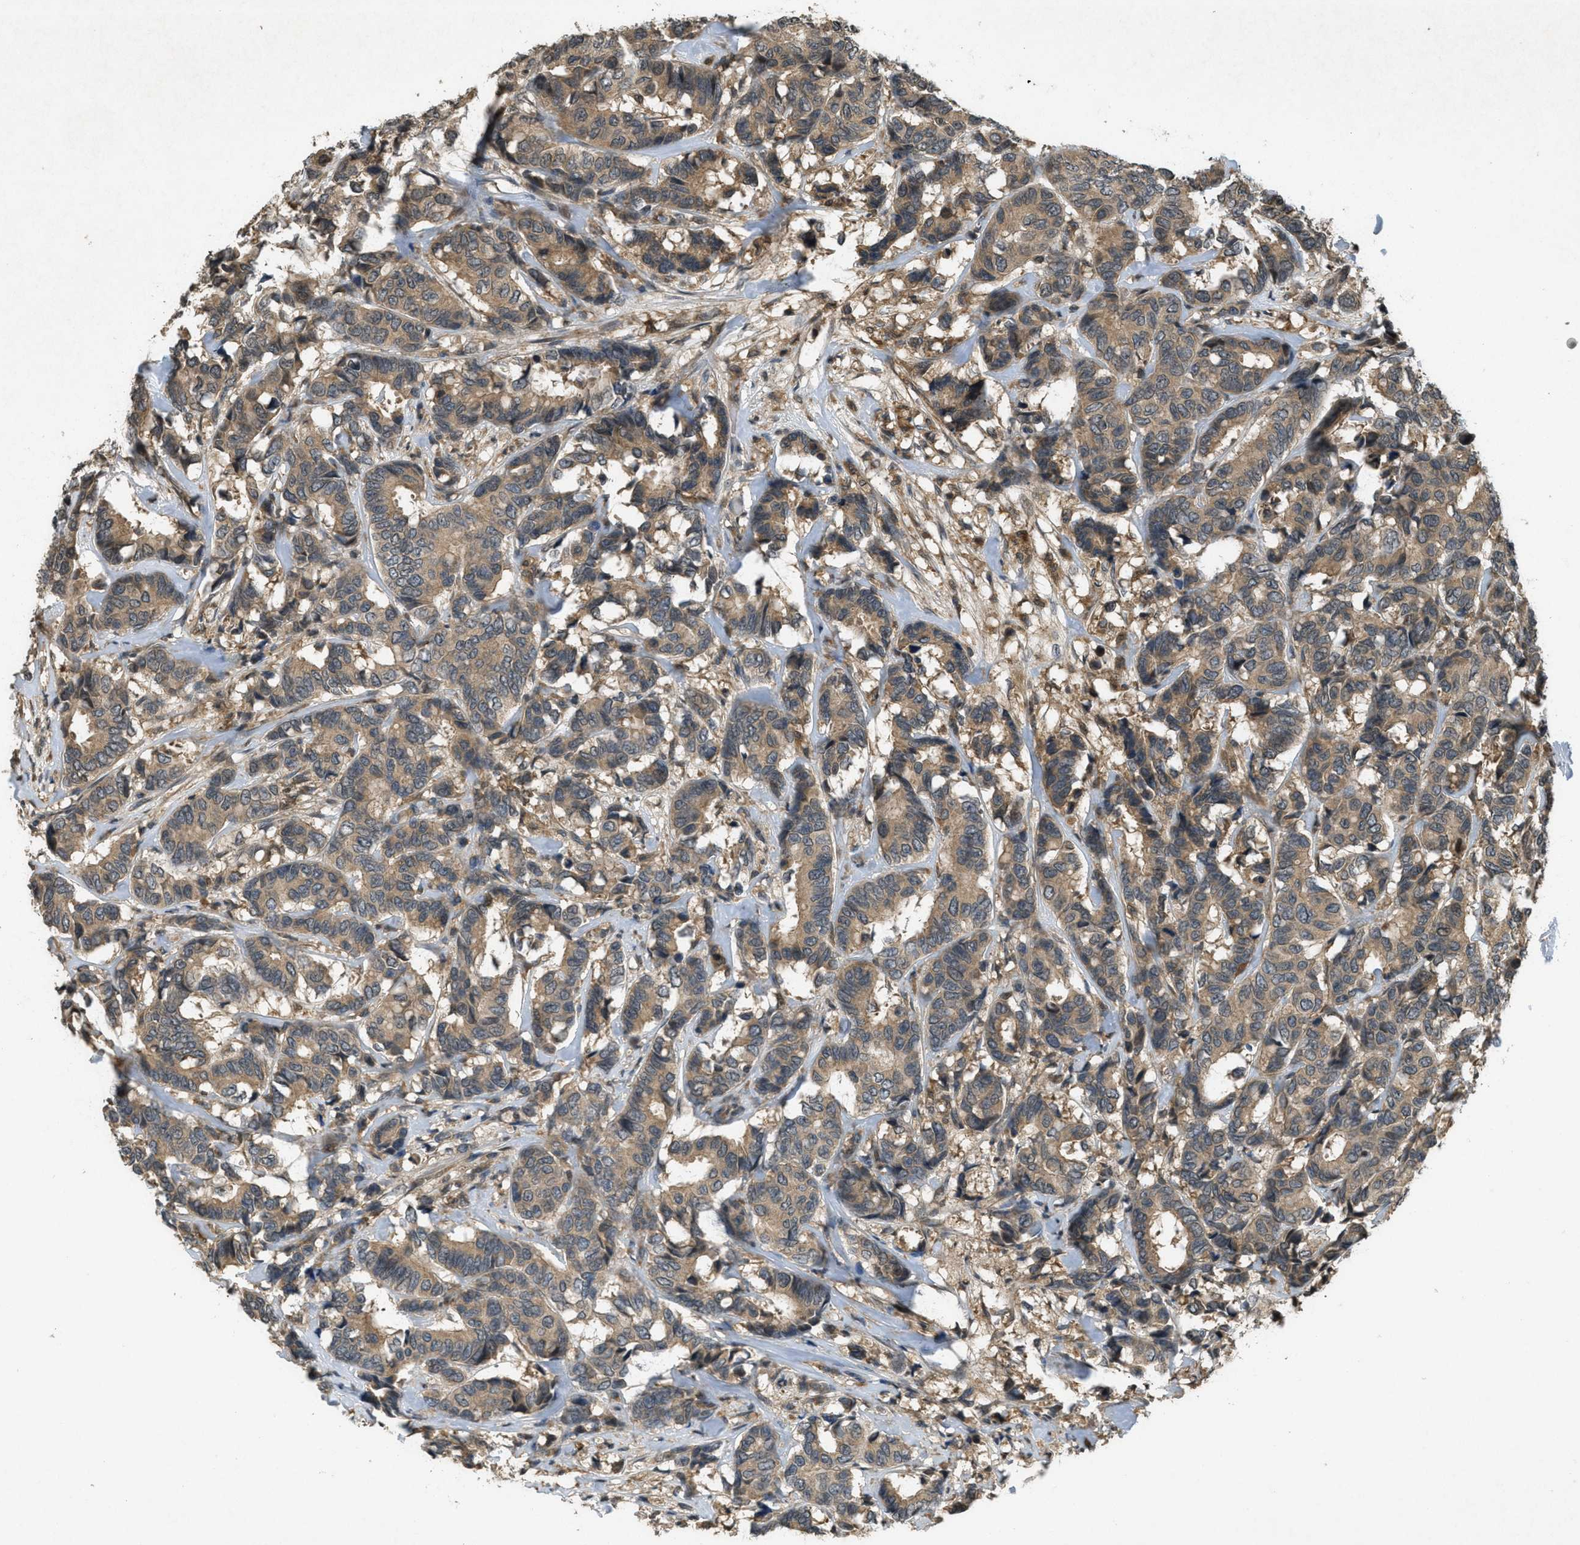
{"staining": {"intensity": "moderate", "quantity": ">75%", "location": "cytoplasmic/membranous"}, "tissue": "breast cancer", "cell_type": "Tumor cells", "image_type": "cancer", "snomed": [{"axis": "morphology", "description": "Duct carcinoma"}, {"axis": "topography", "description": "Breast"}], "caption": "Moderate cytoplasmic/membranous expression for a protein is identified in about >75% of tumor cells of breast cancer (intraductal carcinoma) using immunohistochemistry (IHC).", "gene": "ATG7", "patient": {"sex": "female", "age": 87}}